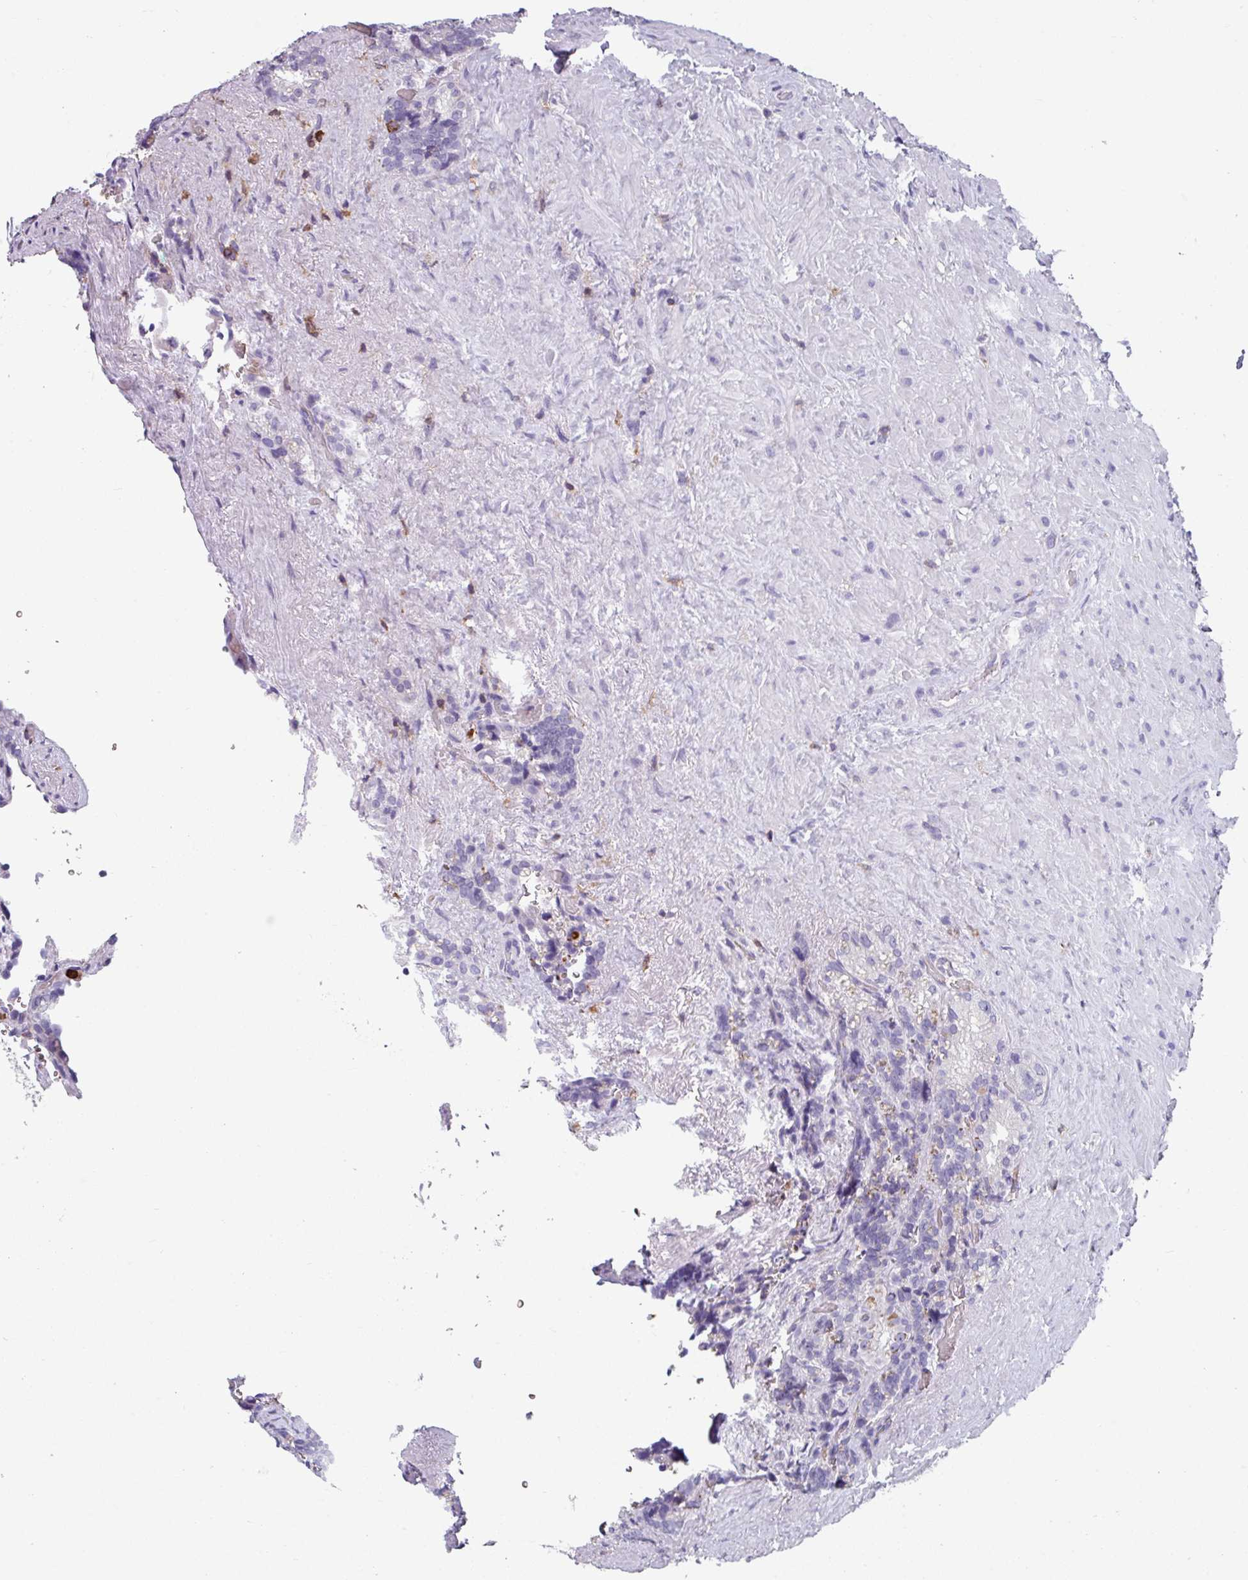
{"staining": {"intensity": "negative", "quantity": "none", "location": "none"}, "tissue": "seminal vesicle", "cell_type": "Glandular cells", "image_type": "normal", "snomed": [{"axis": "morphology", "description": "Normal tissue, NOS"}, {"axis": "topography", "description": "Seminal veicle"}], "caption": "This micrograph is of unremarkable seminal vesicle stained with IHC to label a protein in brown with the nuclei are counter-stained blue. There is no positivity in glandular cells. (DAB (3,3'-diaminobenzidine) immunohistochemistry (IHC), high magnification).", "gene": "EXOSC5", "patient": {"sex": "male", "age": 62}}